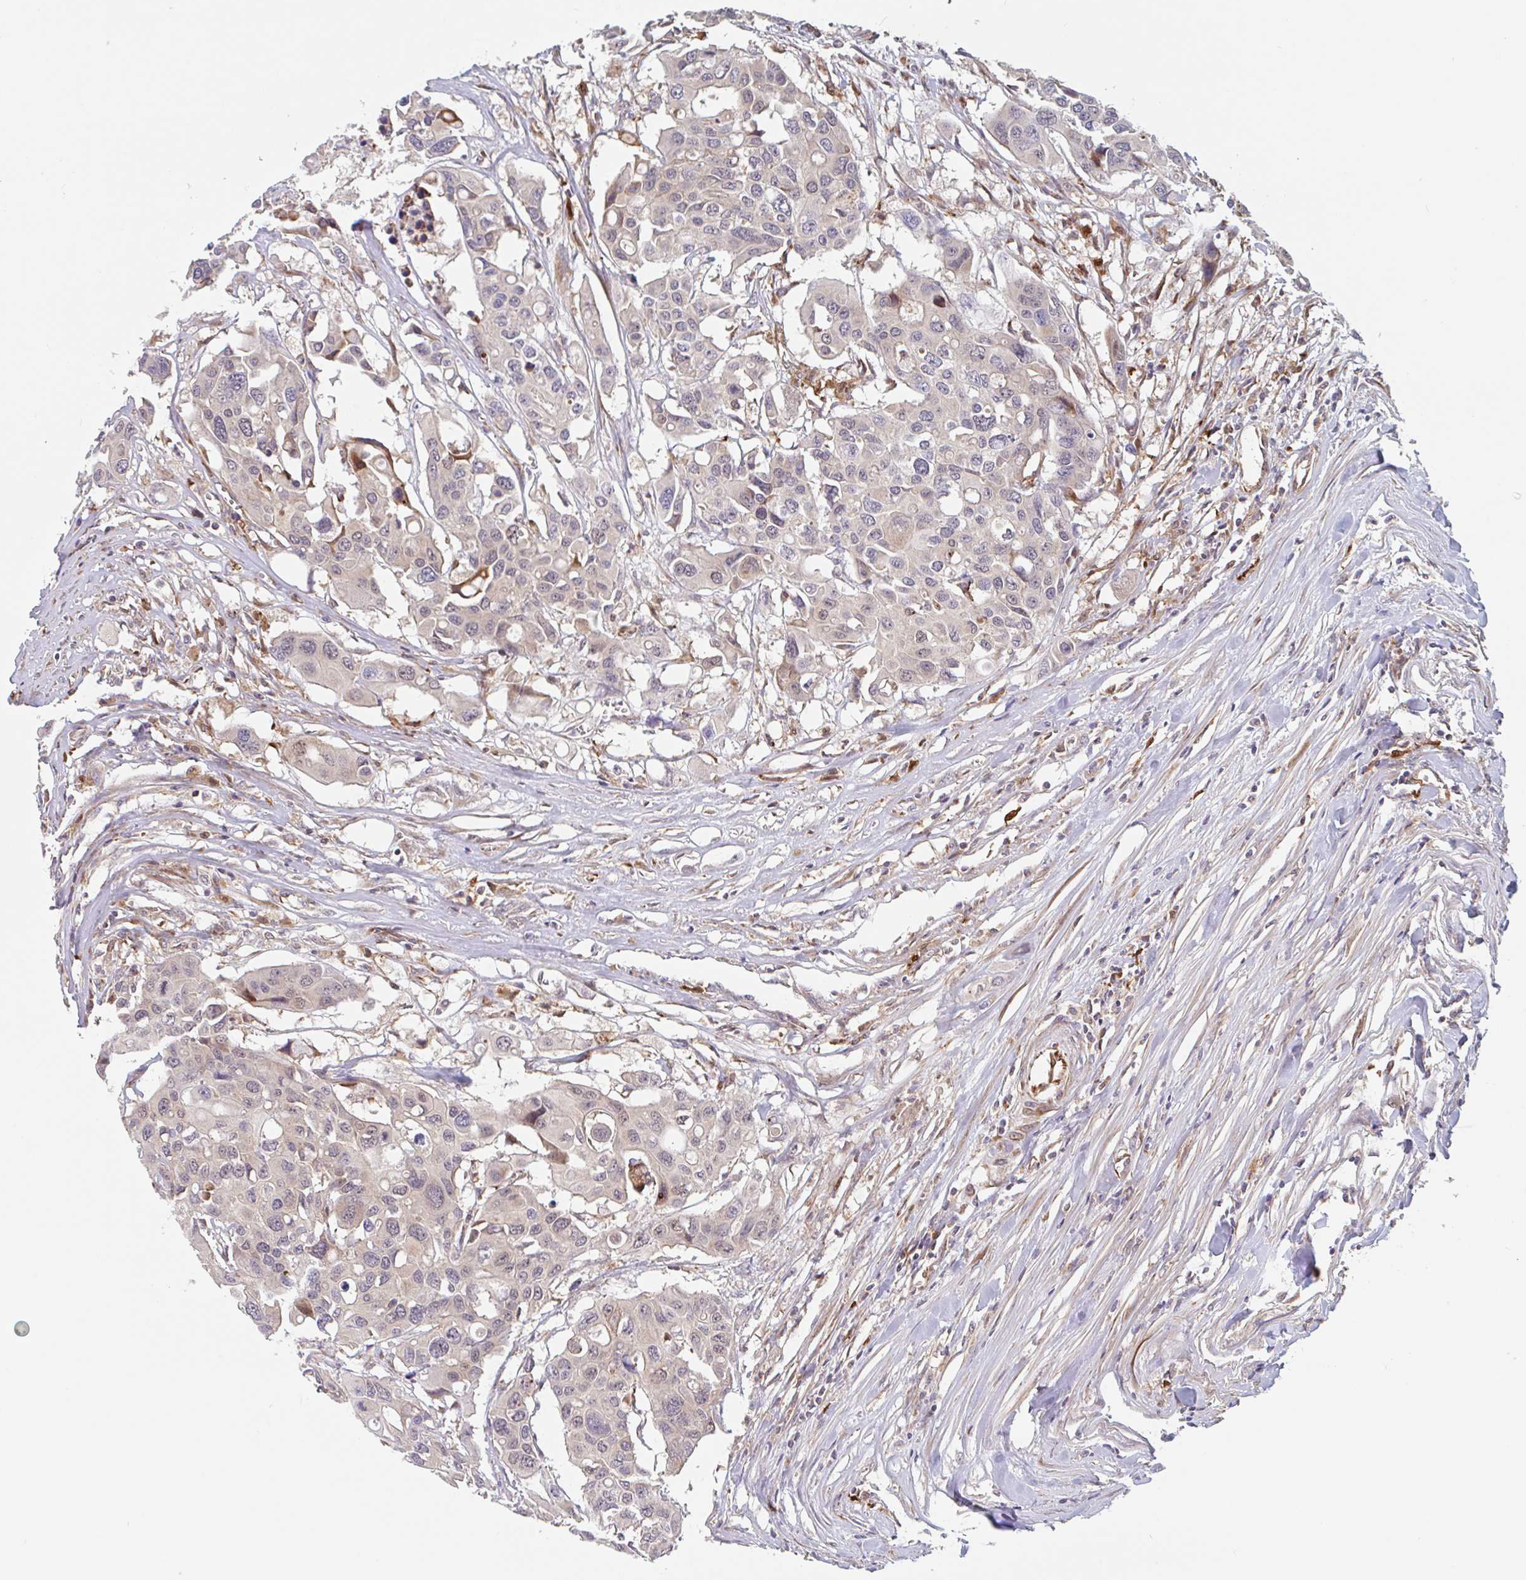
{"staining": {"intensity": "negative", "quantity": "none", "location": "none"}, "tissue": "colorectal cancer", "cell_type": "Tumor cells", "image_type": "cancer", "snomed": [{"axis": "morphology", "description": "Adenocarcinoma, NOS"}, {"axis": "topography", "description": "Colon"}], "caption": "High magnification brightfield microscopy of colorectal adenocarcinoma stained with DAB (3,3'-diaminobenzidine) (brown) and counterstained with hematoxylin (blue): tumor cells show no significant positivity.", "gene": "NUB1", "patient": {"sex": "male", "age": 77}}